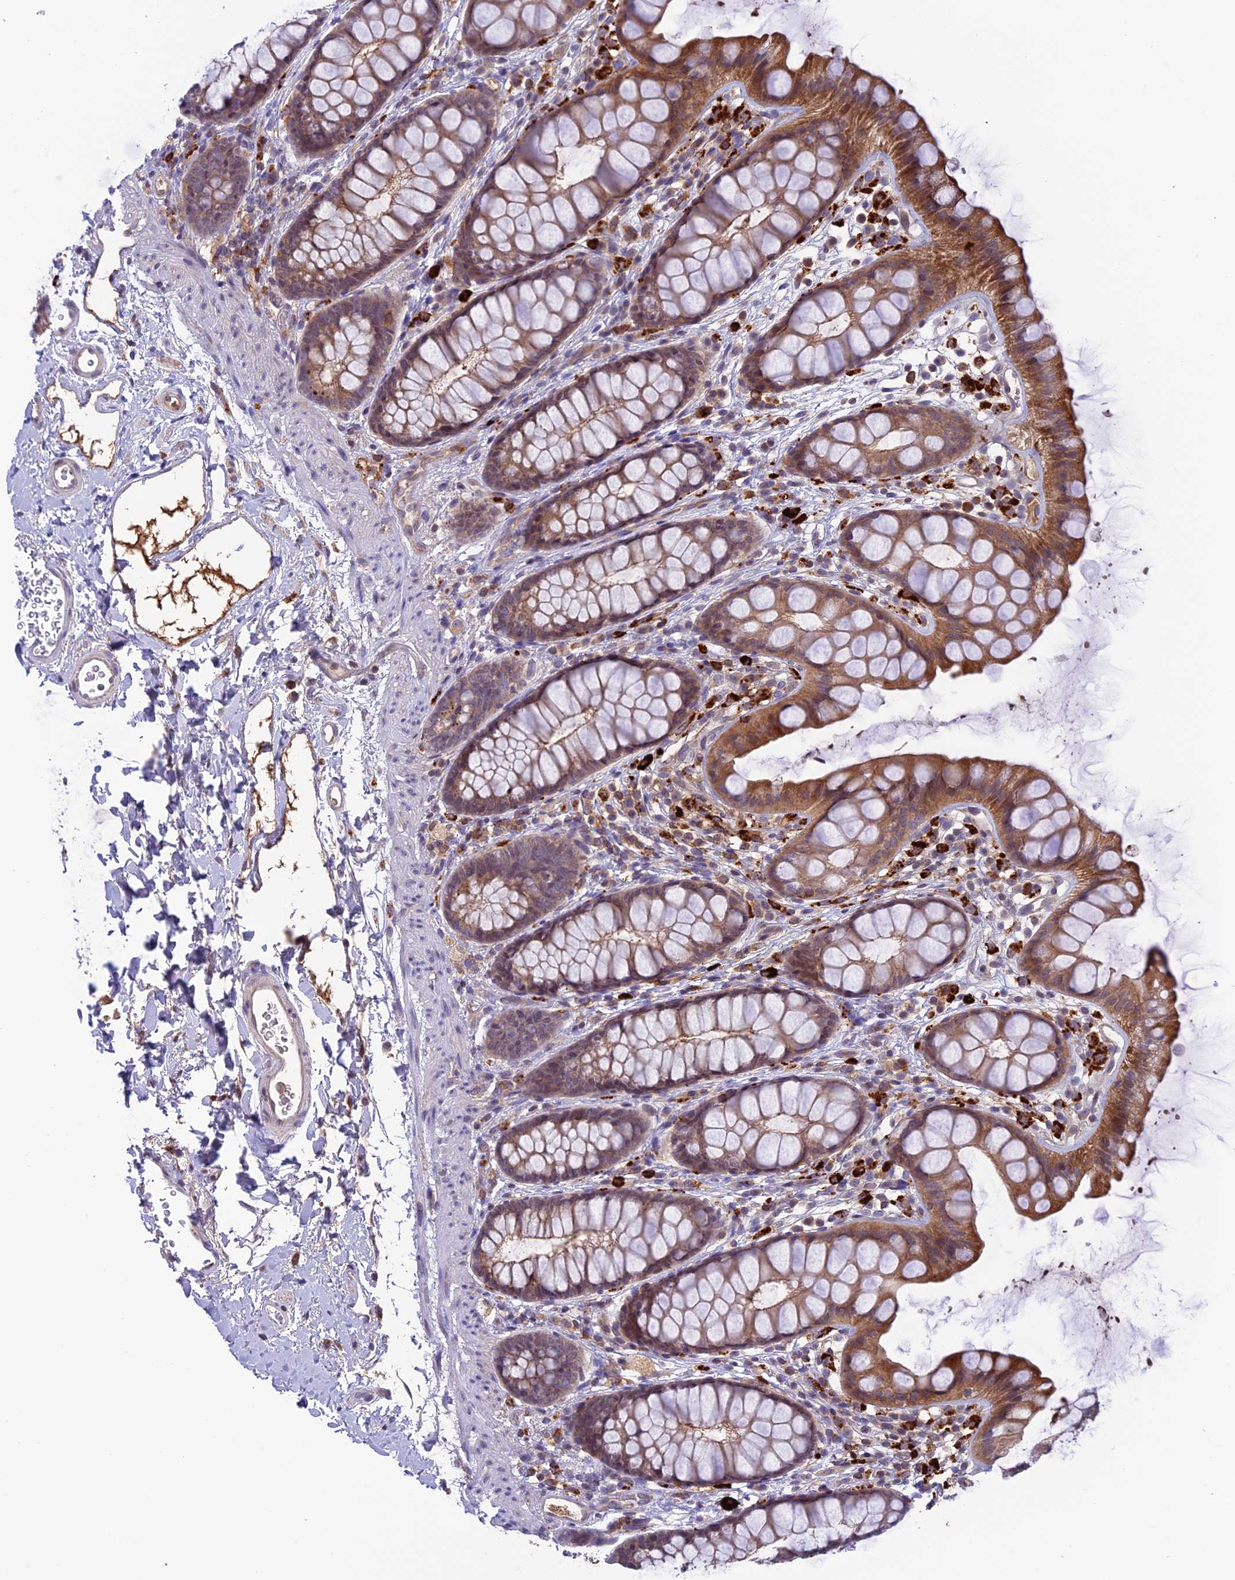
{"staining": {"intensity": "moderate", "quantity": ">75%", "location": "cytoplasmic/membranous"}, "tissue": "rectum", "cell_type": "Glandular cells", "image_type": "normal", "snomed": [{"axis": "morphology", "description": "Normal tissue, NOS"}, {"axis": "topography", "description": "Rectum"}], "caption": "Unremarkable rectum displays moderate cytoplasmic/membranous staining in approximately >75% of glandular cells, visualized by immunohistochemistry.", "gene": "ARHGEF18", "patient": {"sex": "female", "age": 65}}